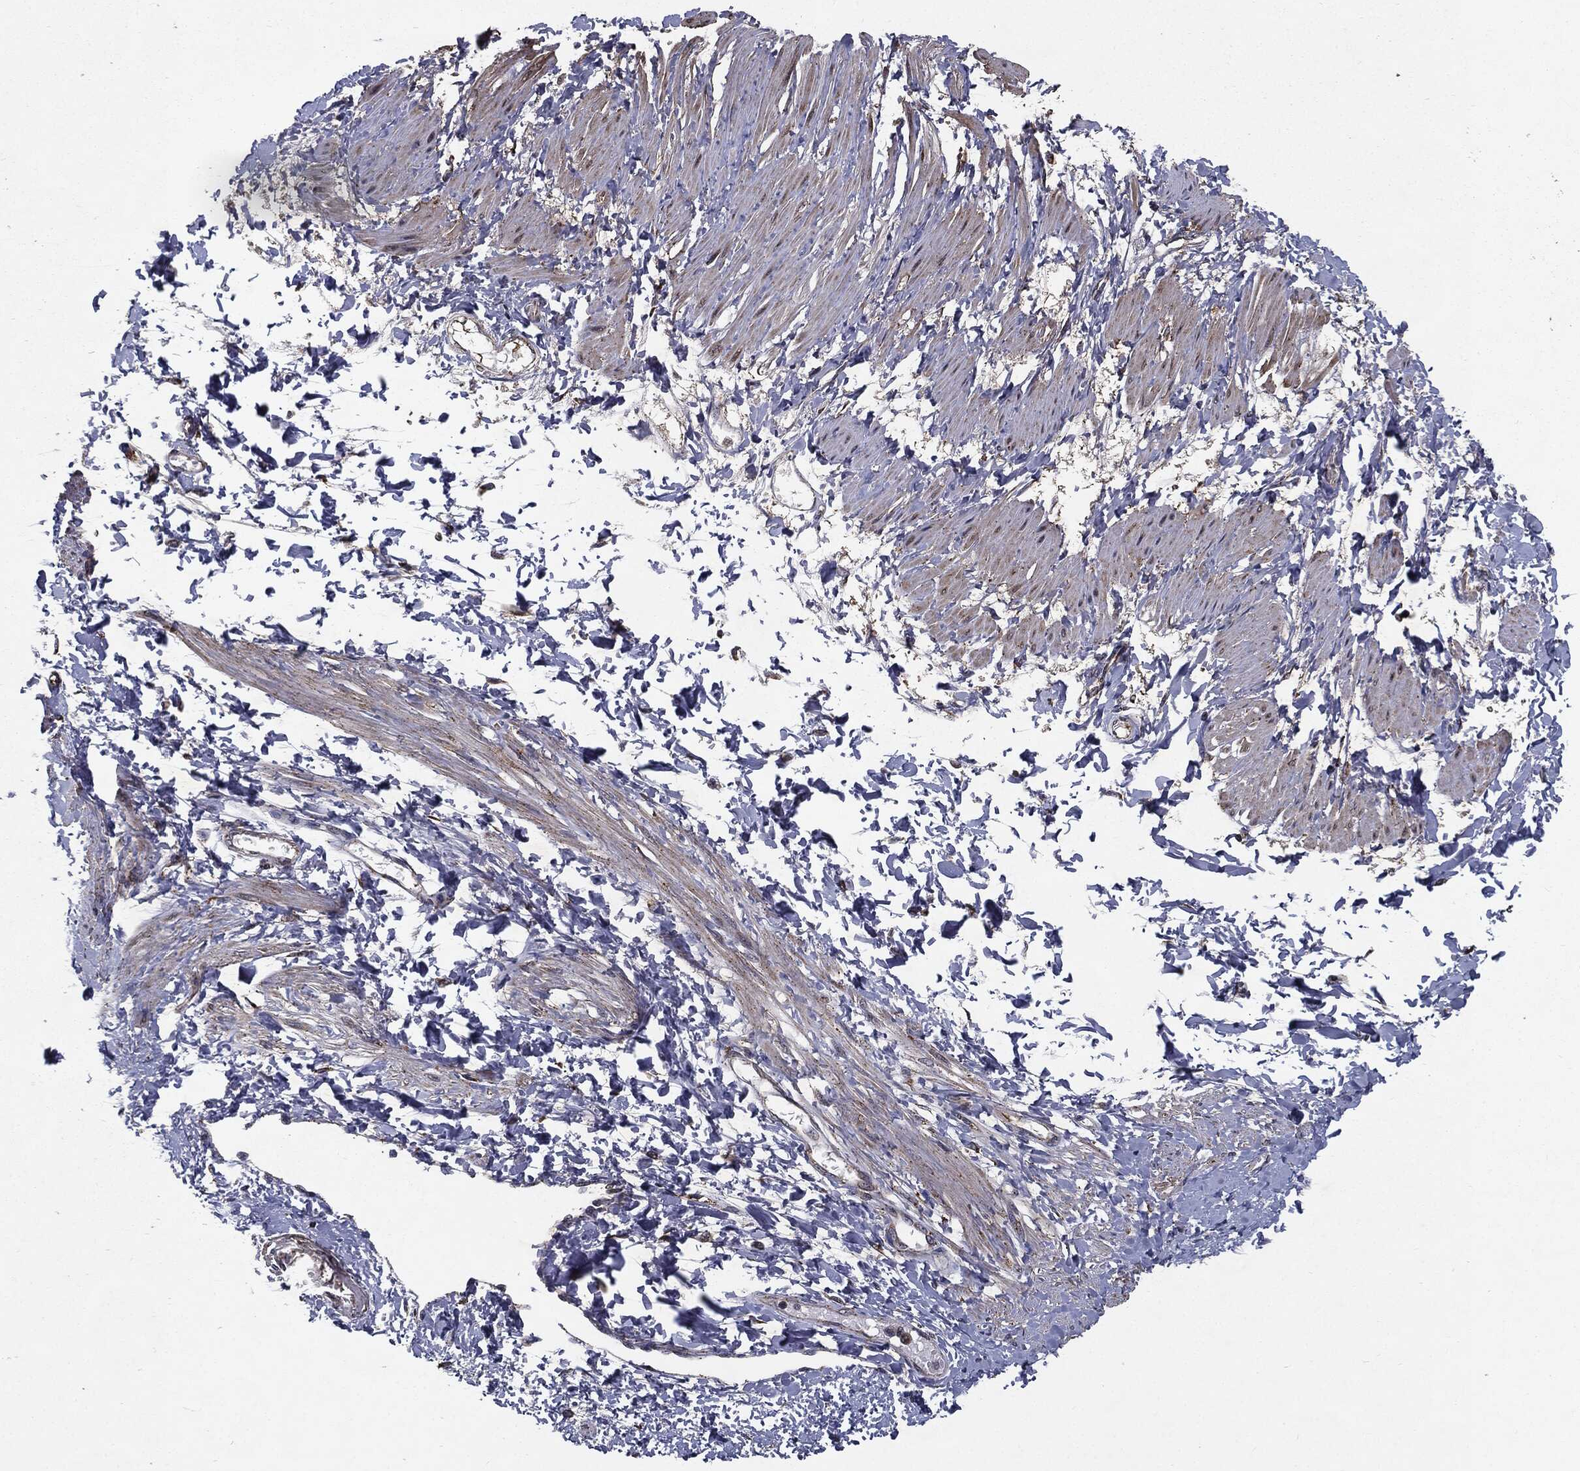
{"staining": {"intensity": "weak", "quantity": "25%-75%", "location": "cytoplasmic/membranous"}, "tissue": "smooth muscle", "cell_type": "Smooth muscle cells", "image_type": "normal", "snomed": [{"axis": "morphology", "description": "Normal tissue, NOS"}, {"axis": "topography", "description": "Smooth muscle"}, {"axis": "topography", "description": "Uterus"}], "caption": "Weak cytoplasmic/membranous protein positivity is appreciated in approximately 25%-75% of smooth muscle cells in smooth muscle.", "gene": "HDAC5", "patient": {"sex": "female", "age": 39}}